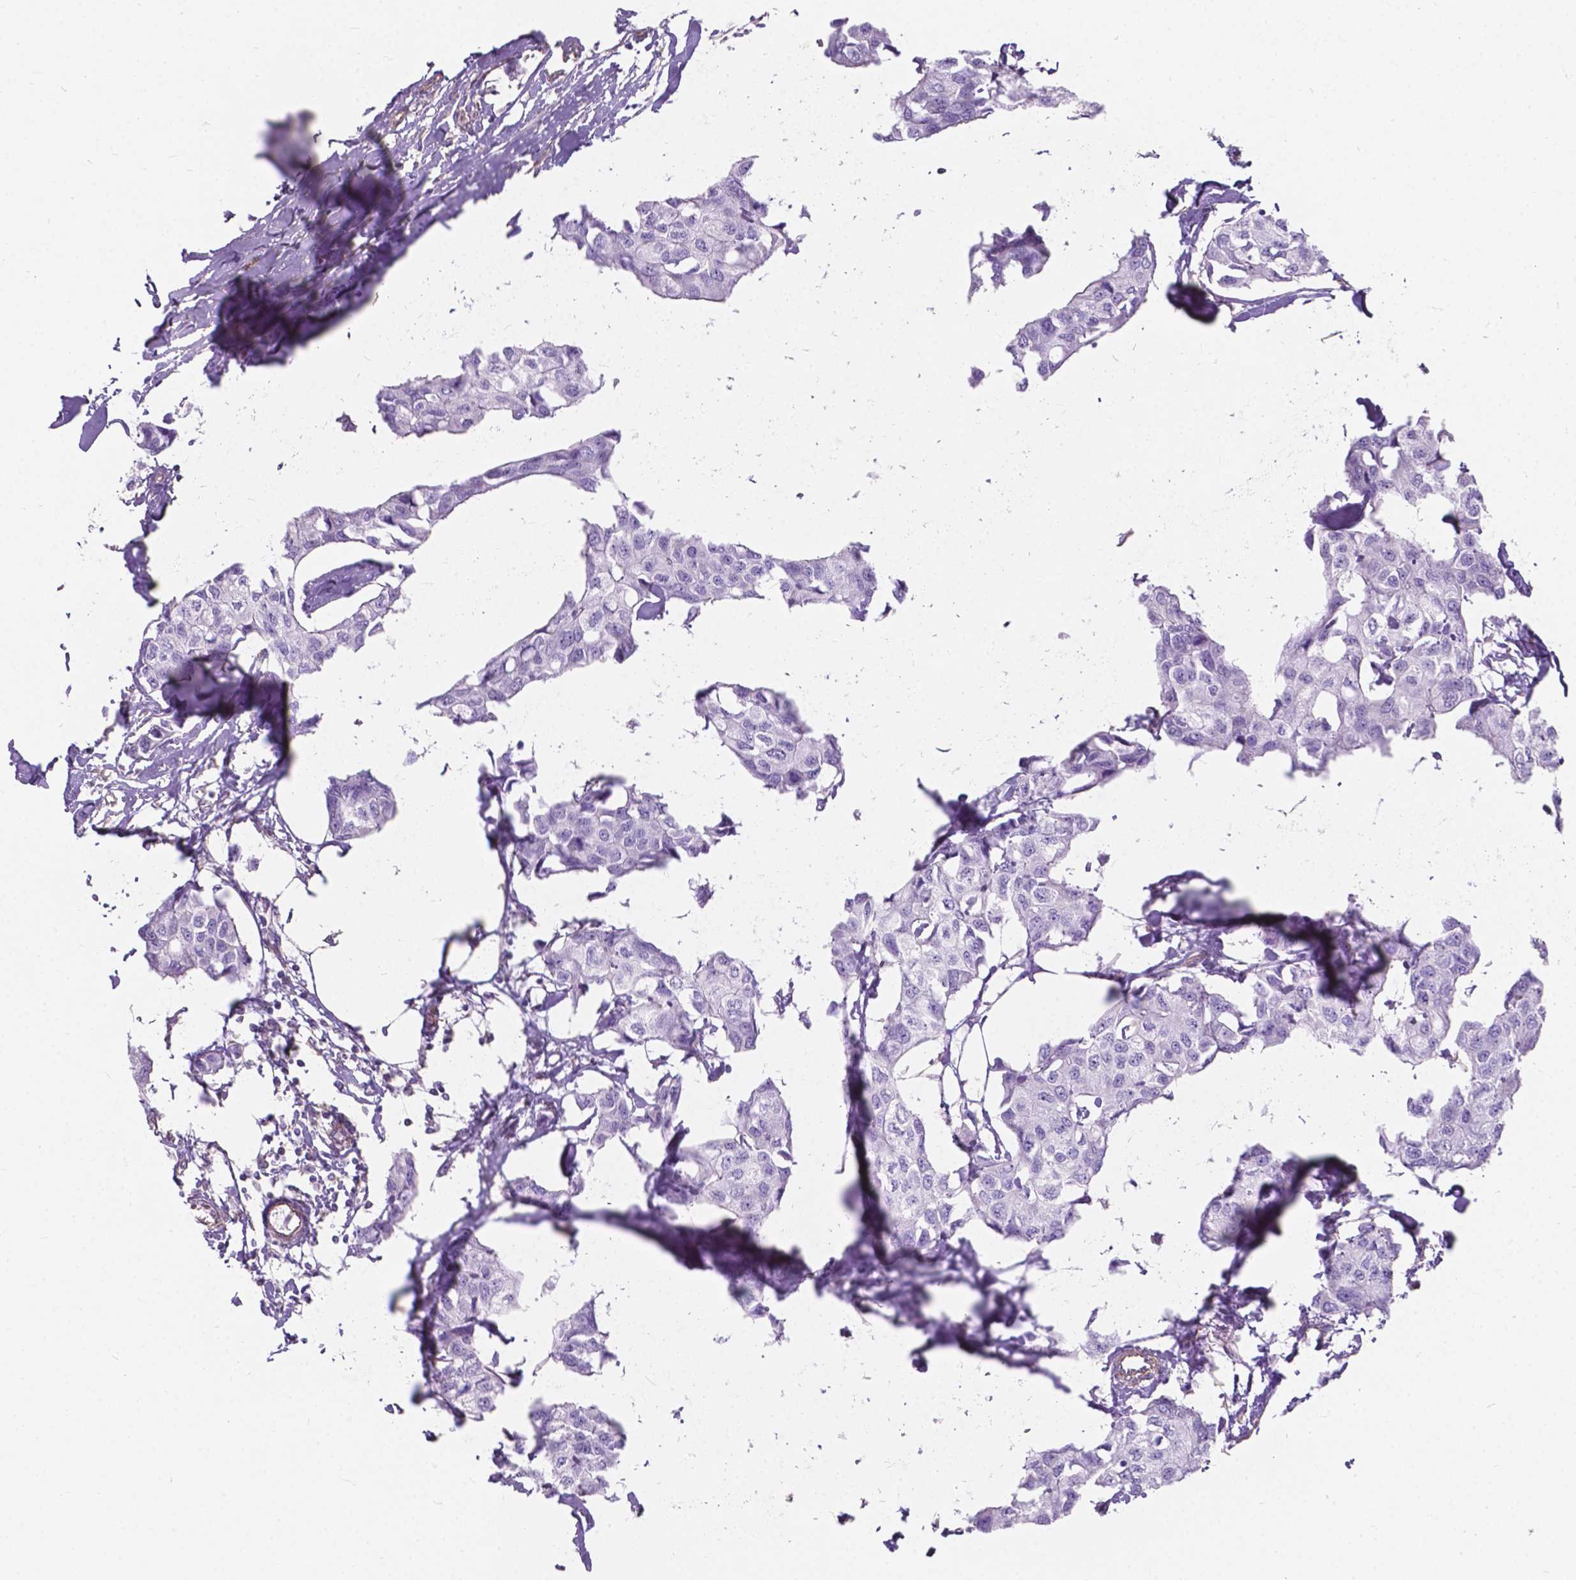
{"staining": {"intensity": "negative", "quantity": "none", "location": "none"}, "tissue": "breast cancer", "cell_type": "Tumor cells", "image_type": "cancer", "snomed": [{"axis": "morphology", "description": "Duct carcinoma"}, {"axis": "topography", "description": "Breast"}], "caption": "This is an IHC image of human breast intraductal carcinoma. There is no expression in tumor cells.", "gene": "AMOT", "patient": {"sex": "female", "age": 80}}